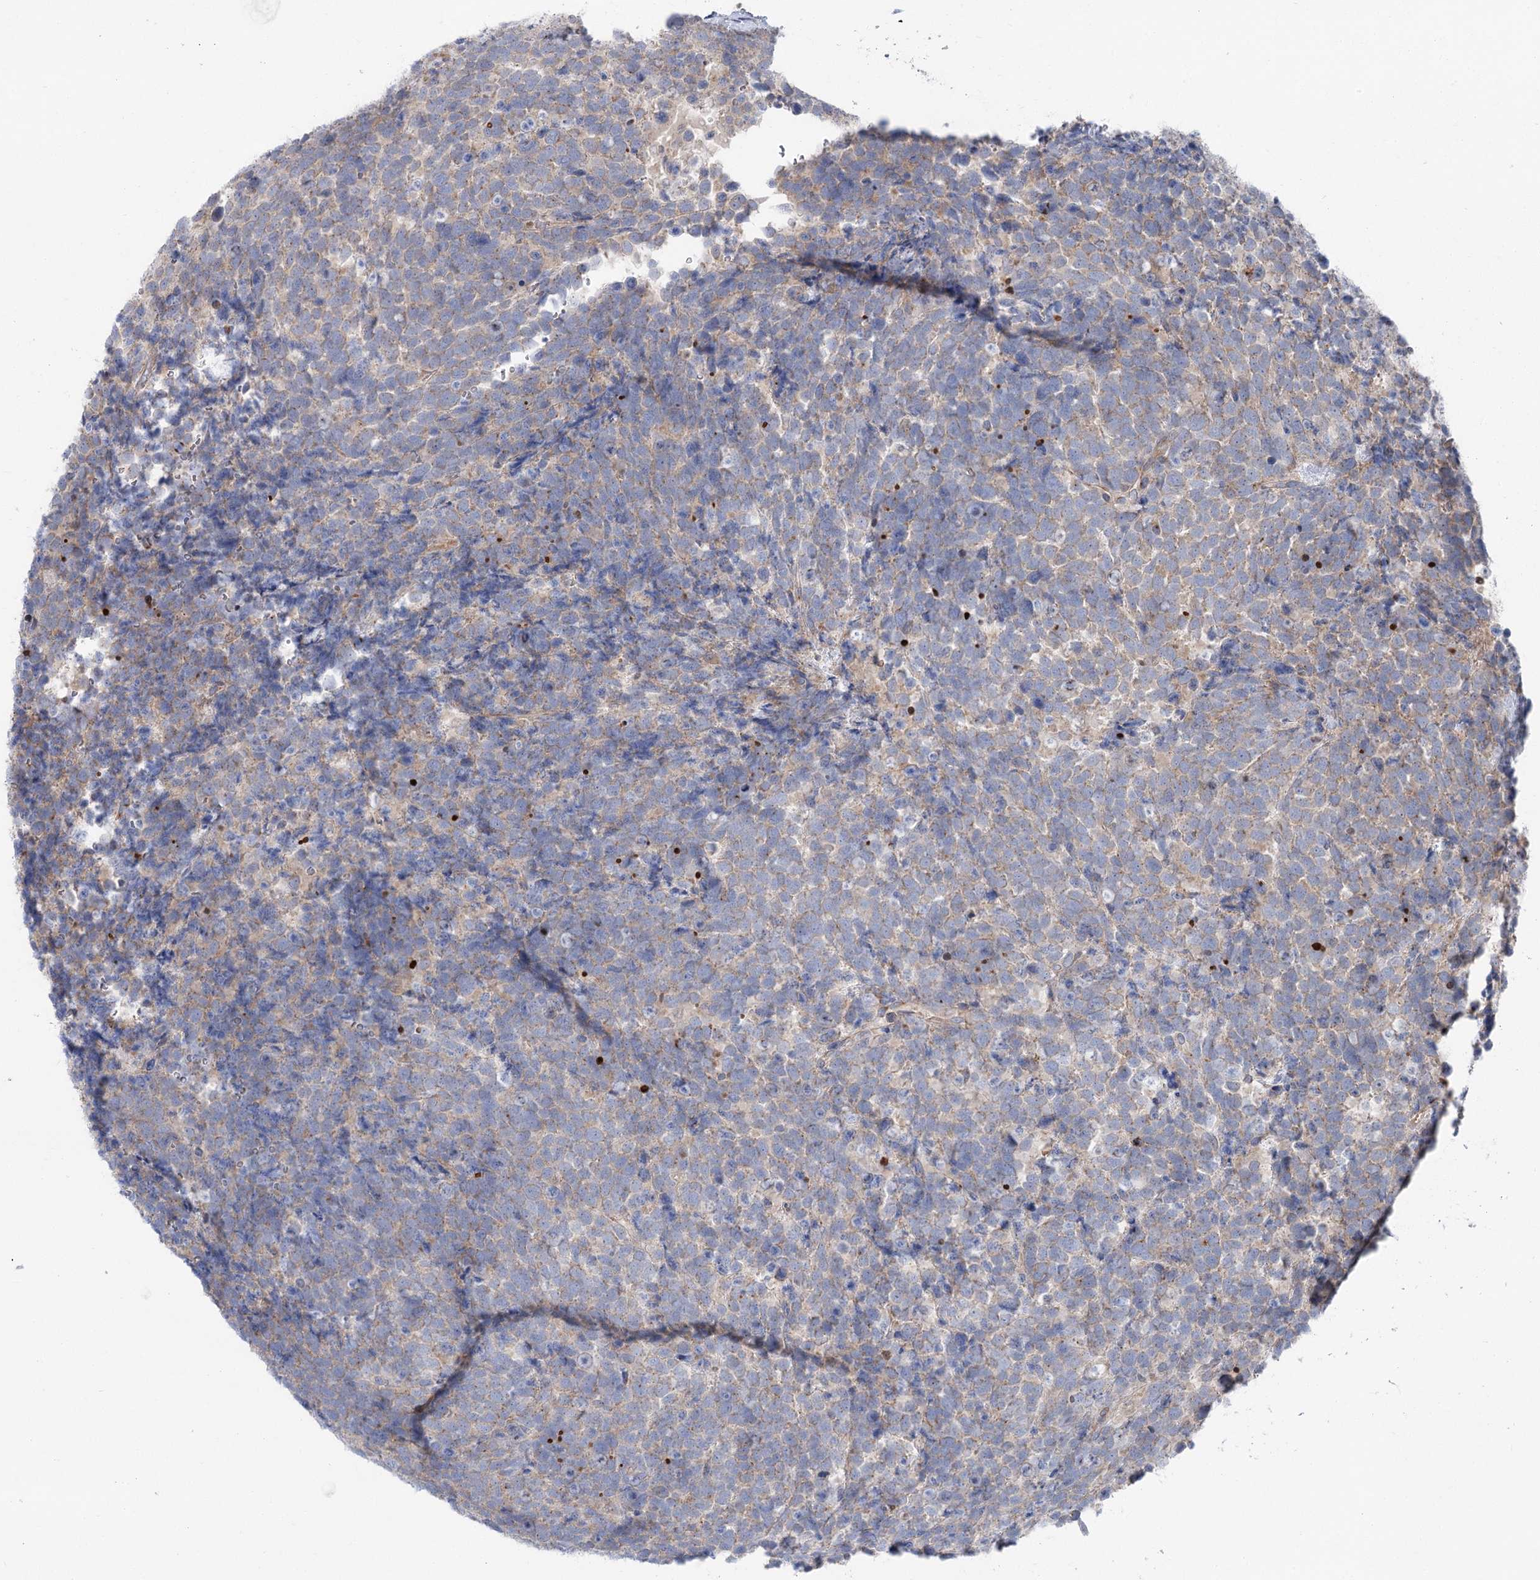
{"staining": {"intensity": "weak", "quantity": "25%-75%", "location": "cytoplasmic/membranous"}, "tissue": "urothelial cancer", "cell_type": "Tumor cells", "image_type": "cancer", "snomed": [{"axis": "morphology", "description": "Urothelial carcinoma, High grade"}, {"axis": "topography", "description": "Urinary bladder"}], "caption": "Protein staining displays weak cytoplasmic/membranous expression in approximately 25%-75% of tumor cells in urothelial carcinoma (high-grade).", "gene": "SCN11A", "patient": {"sex": "female", "age": 82}}